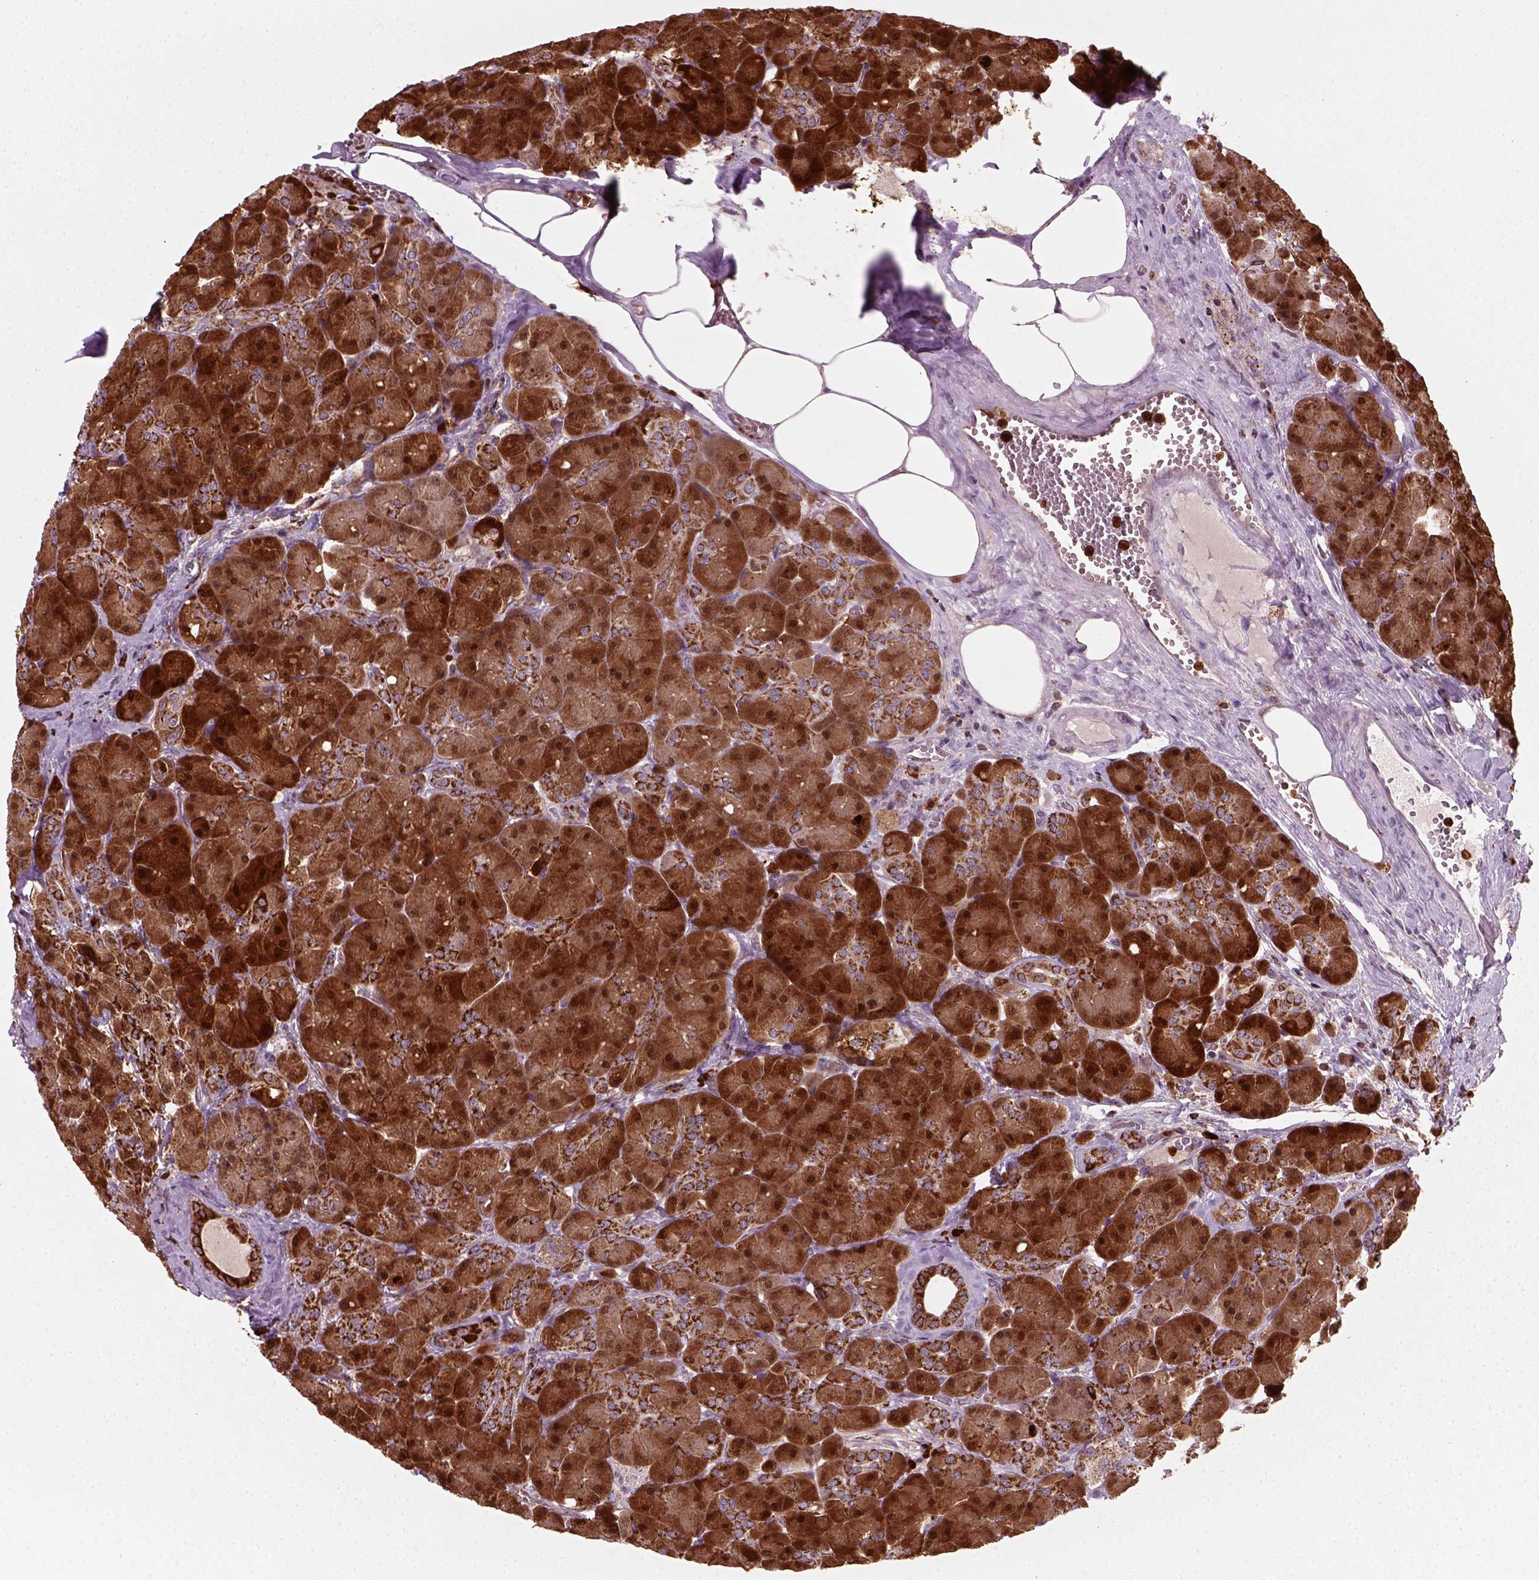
{"staining": {"intensity": "strong", "quantity": ">75%", "location": "cytoplasmic/membranous"}, "tissue": "pancreas", "cell_type": "Exocrine glandular cells", "image_type": "normal", "snomed": [{"axis": "morphology", "description": "Normal tissue, NOS"}, {"axis": "topography", "description": "Pancreas"}], "caption": "Benign pancreas exhibits strong cytoplasmic/membranous staining in approximately >75% of exocrine glandular cells.", "gene": "NUDT16L1", "patient": {"sex": "male", "age": 55}}